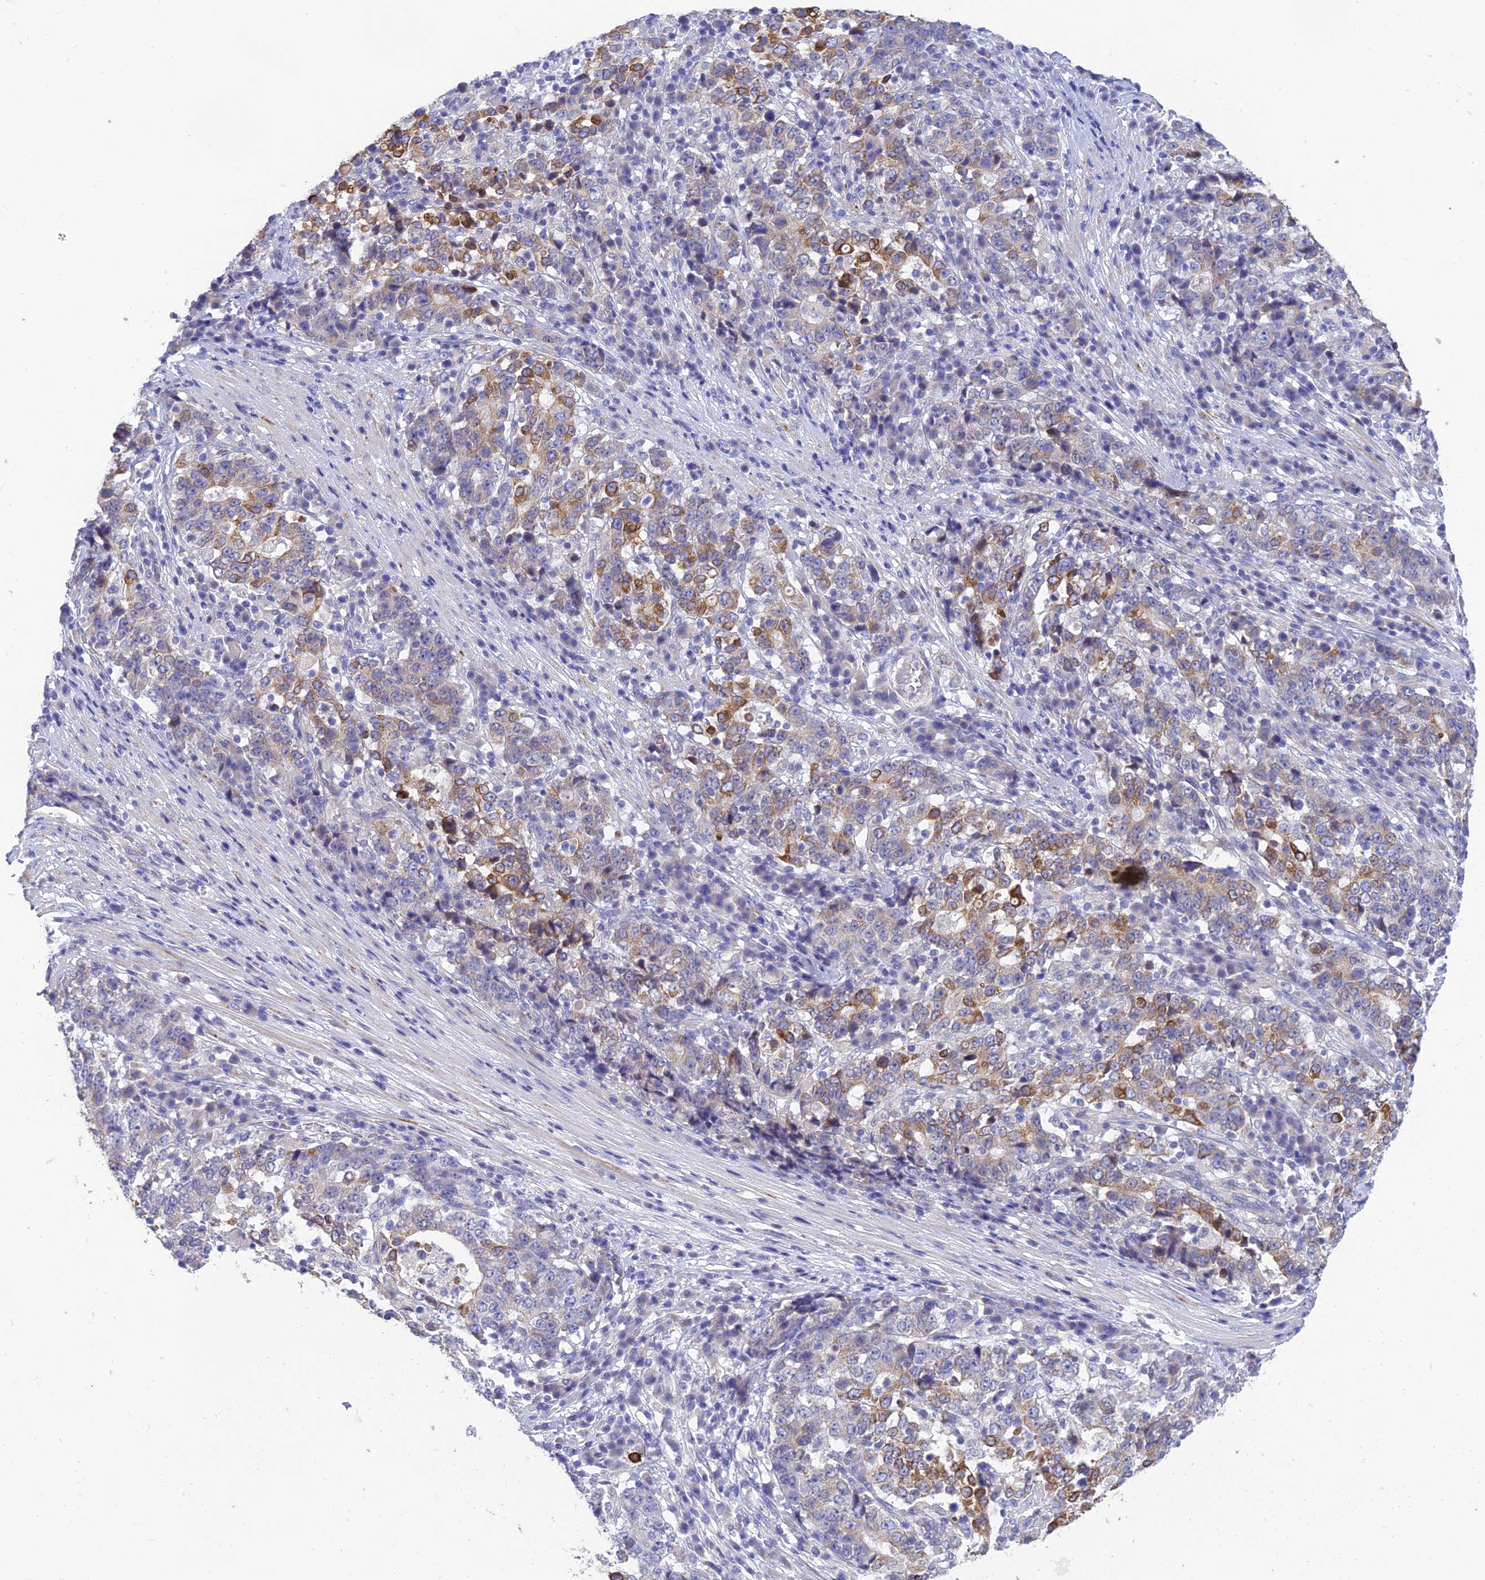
{"staining": {"intensity": "moderate", "quantity": "25%-75%", "location": "cytoplasmic/membranous"}, "tissue": "stomach cancer", "cell_type": "Tumor cells", "image_type": "cancer", "snomed": [{"axis": "morphology", "description": "Adenocarcinoma, NOS"}, {"axis": "topography", "description": "Stomach"}], "caption": "This micrograph exhibits adenocarcinoma (stomach) stained with IHC to label a protein in brown. The cytoplasmic/membranous of tumor cells show moderate positivity for the protein. Nuclei are counter-stained blue.", "gene": "HSD17B2", "patient": {"sex": "male", "age": 59}}